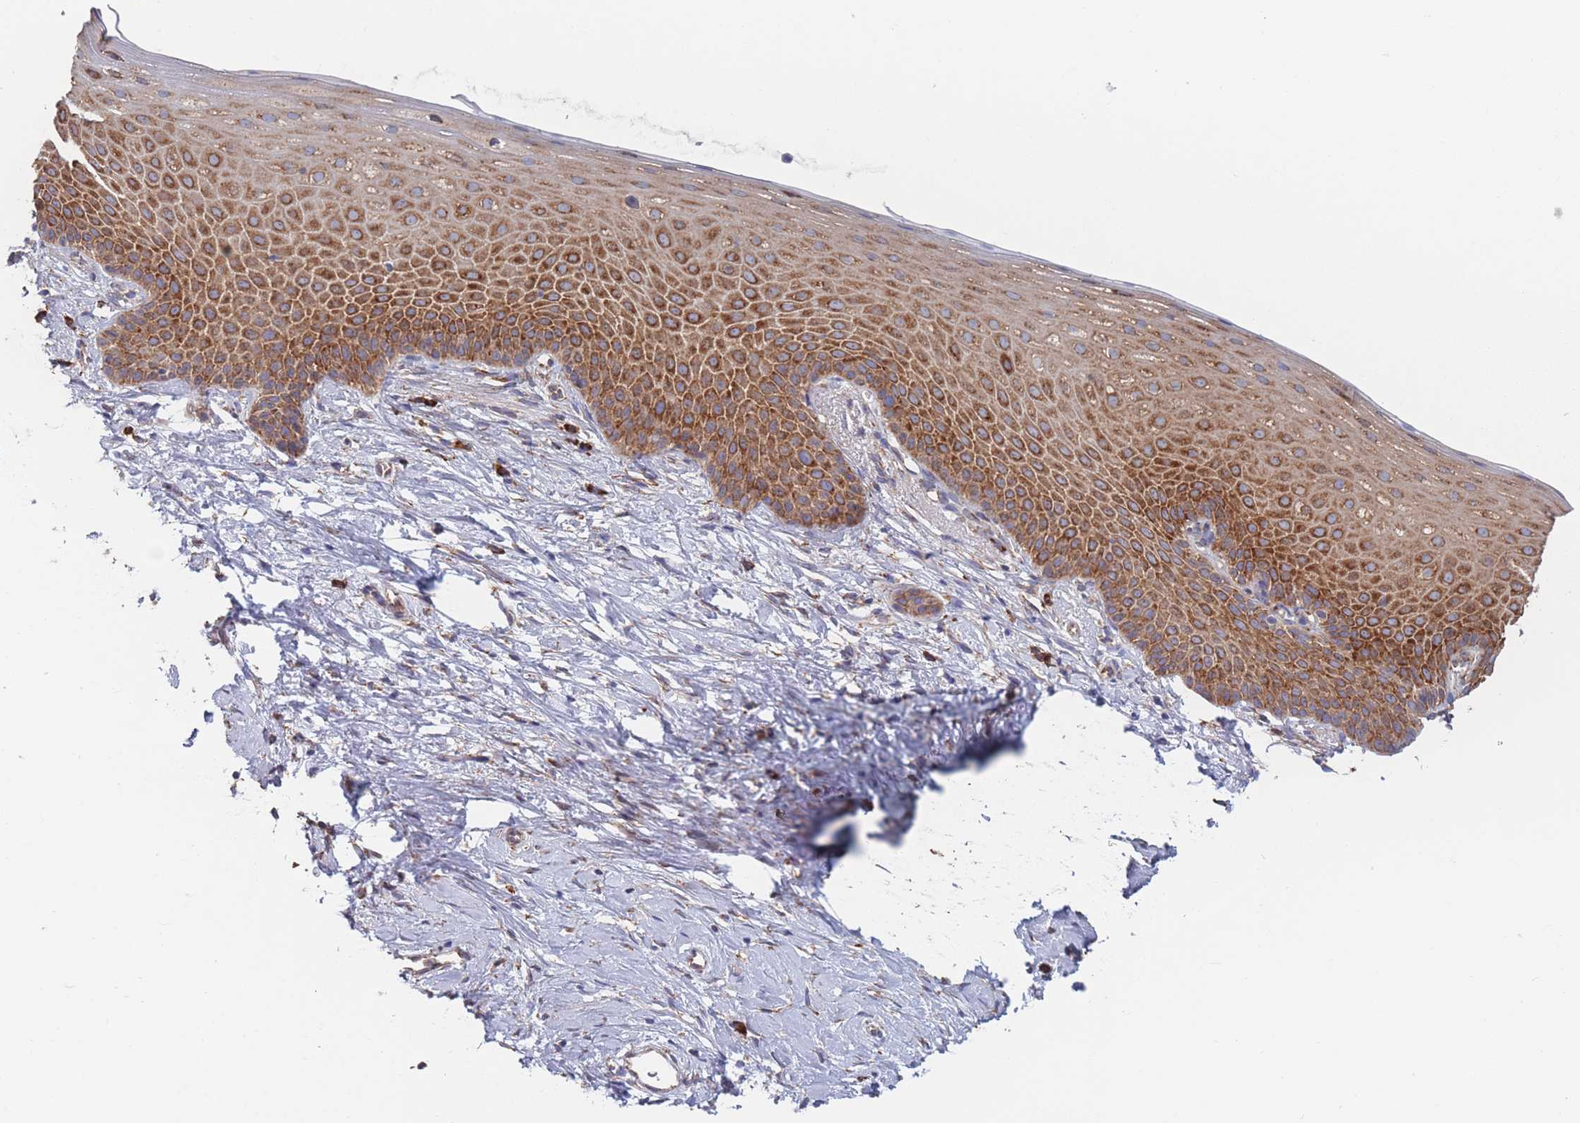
{"staining": {"intensity": "moderate", "quantity": ">75%", "location": "cytoplasmic/membranous"}, "tissue": "cervix", "cell_type": "Glandular cells", "image_type": "normal", "snomed": [{"axis": "morphology", "description": "Normal tissue, NOS"}, {"axis": "topography", "description": "Cervix"}], "caption": "Glandular cells exhibit medium levels of moderate cytoplasmic/membranous positivity in approximately >75% of cells in unremarkable human cervix. (Stains: DAB in brown, nuclei in blue, Microscopy: brightfield microscopy at high magnification).", "gene": "EEF1B2", "patient": {"sex": "female", "age": 57}}